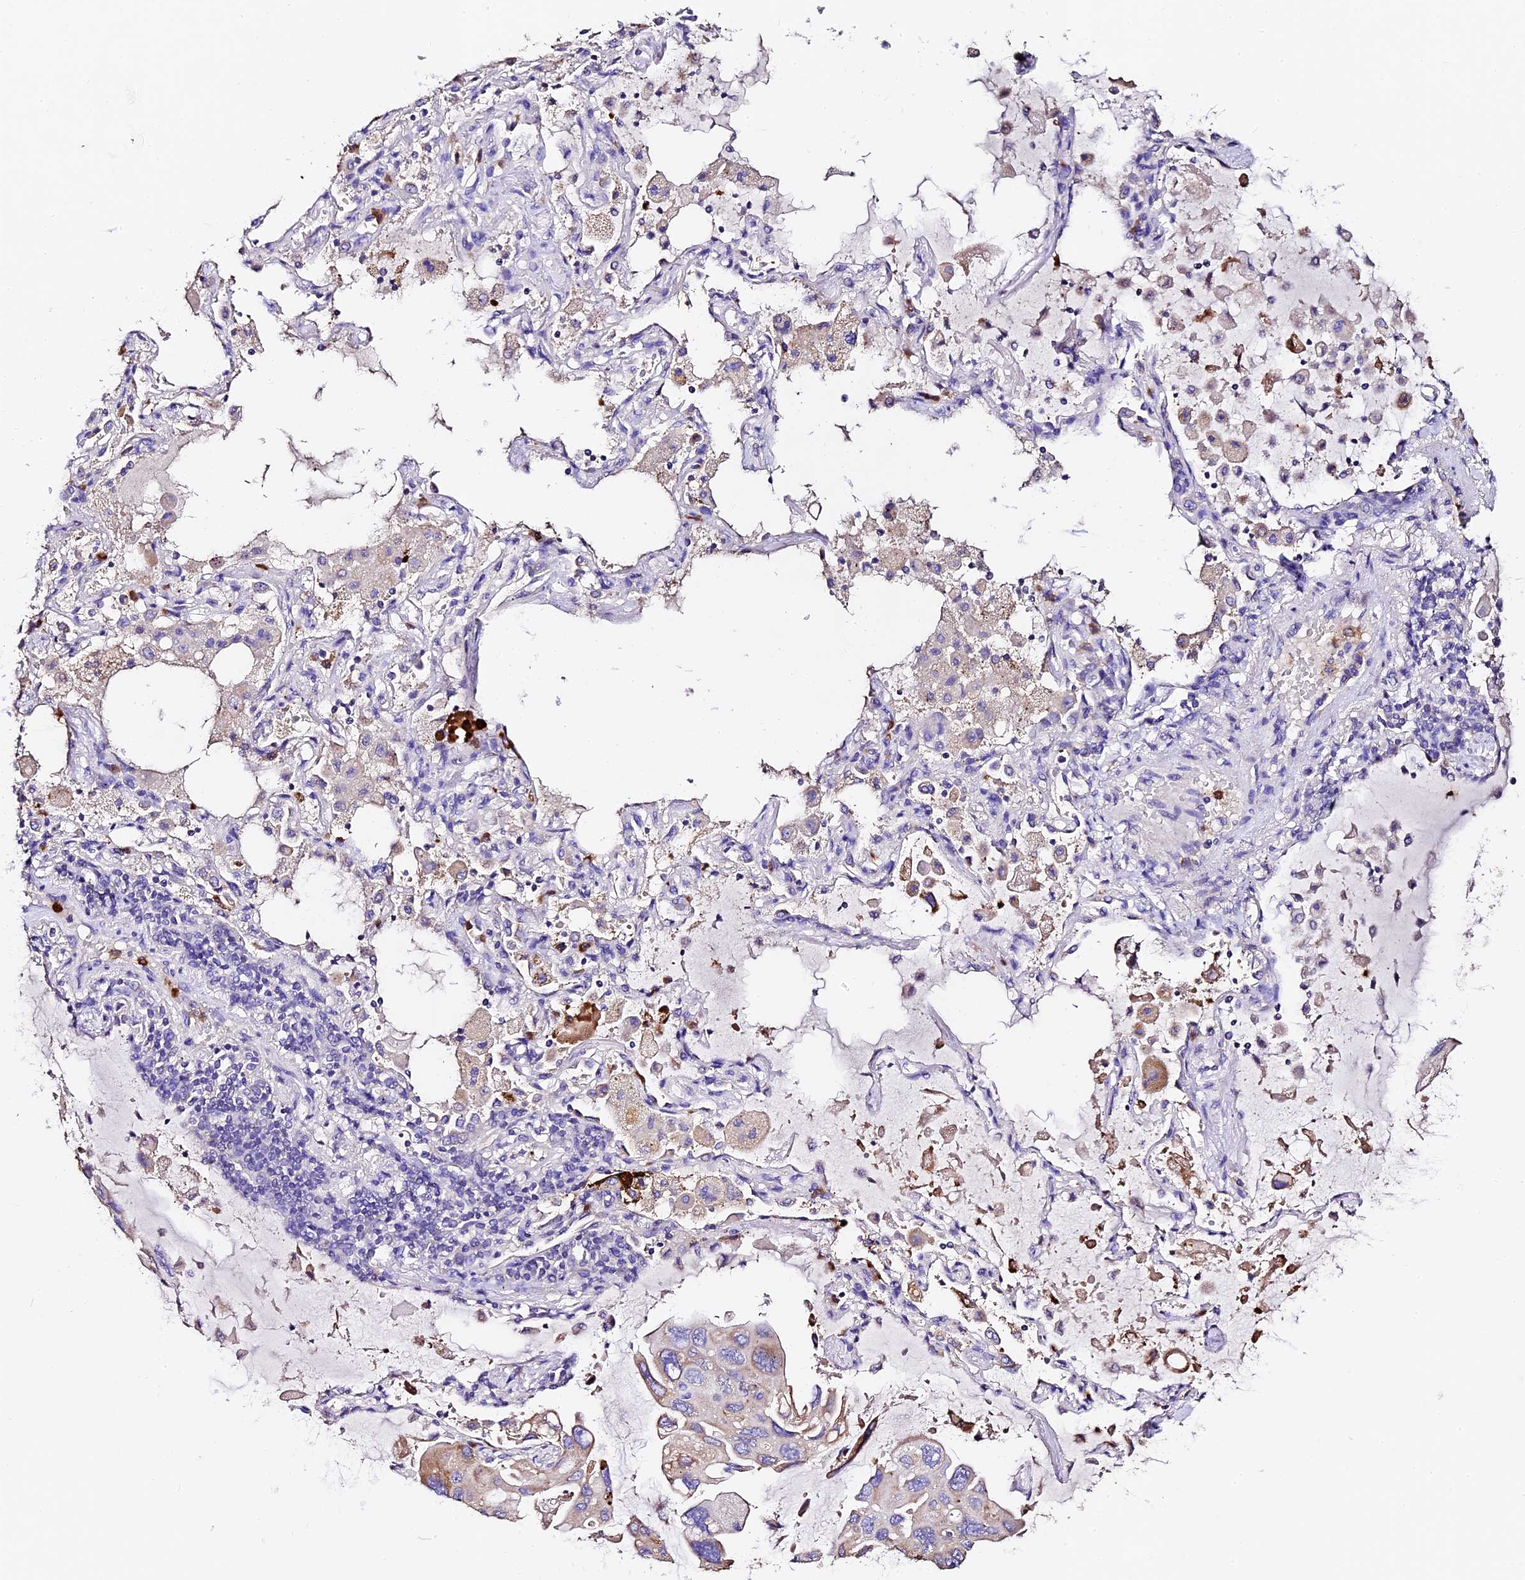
{"staining": {"intensity": "weak", "quantity": "<25%", "location": "cytoplasmic/membranous"}, "tissue": "lung cancer", "cell_type": "Tumor cells", "image_type": "cancer", "snomed": [{"axis": "morphology", "description": "Squamous cell carcinoma, NOS"}, {"axis": "topography", "description": "Lung"}], "caption": "IHC photomicrograph of squamous cell carcinoma (lung) stained for a protein (brown), which demonstrates no staining in tumor cells.", "gene": "FREM3", "patient": {"sex": "female", "age": 73}}